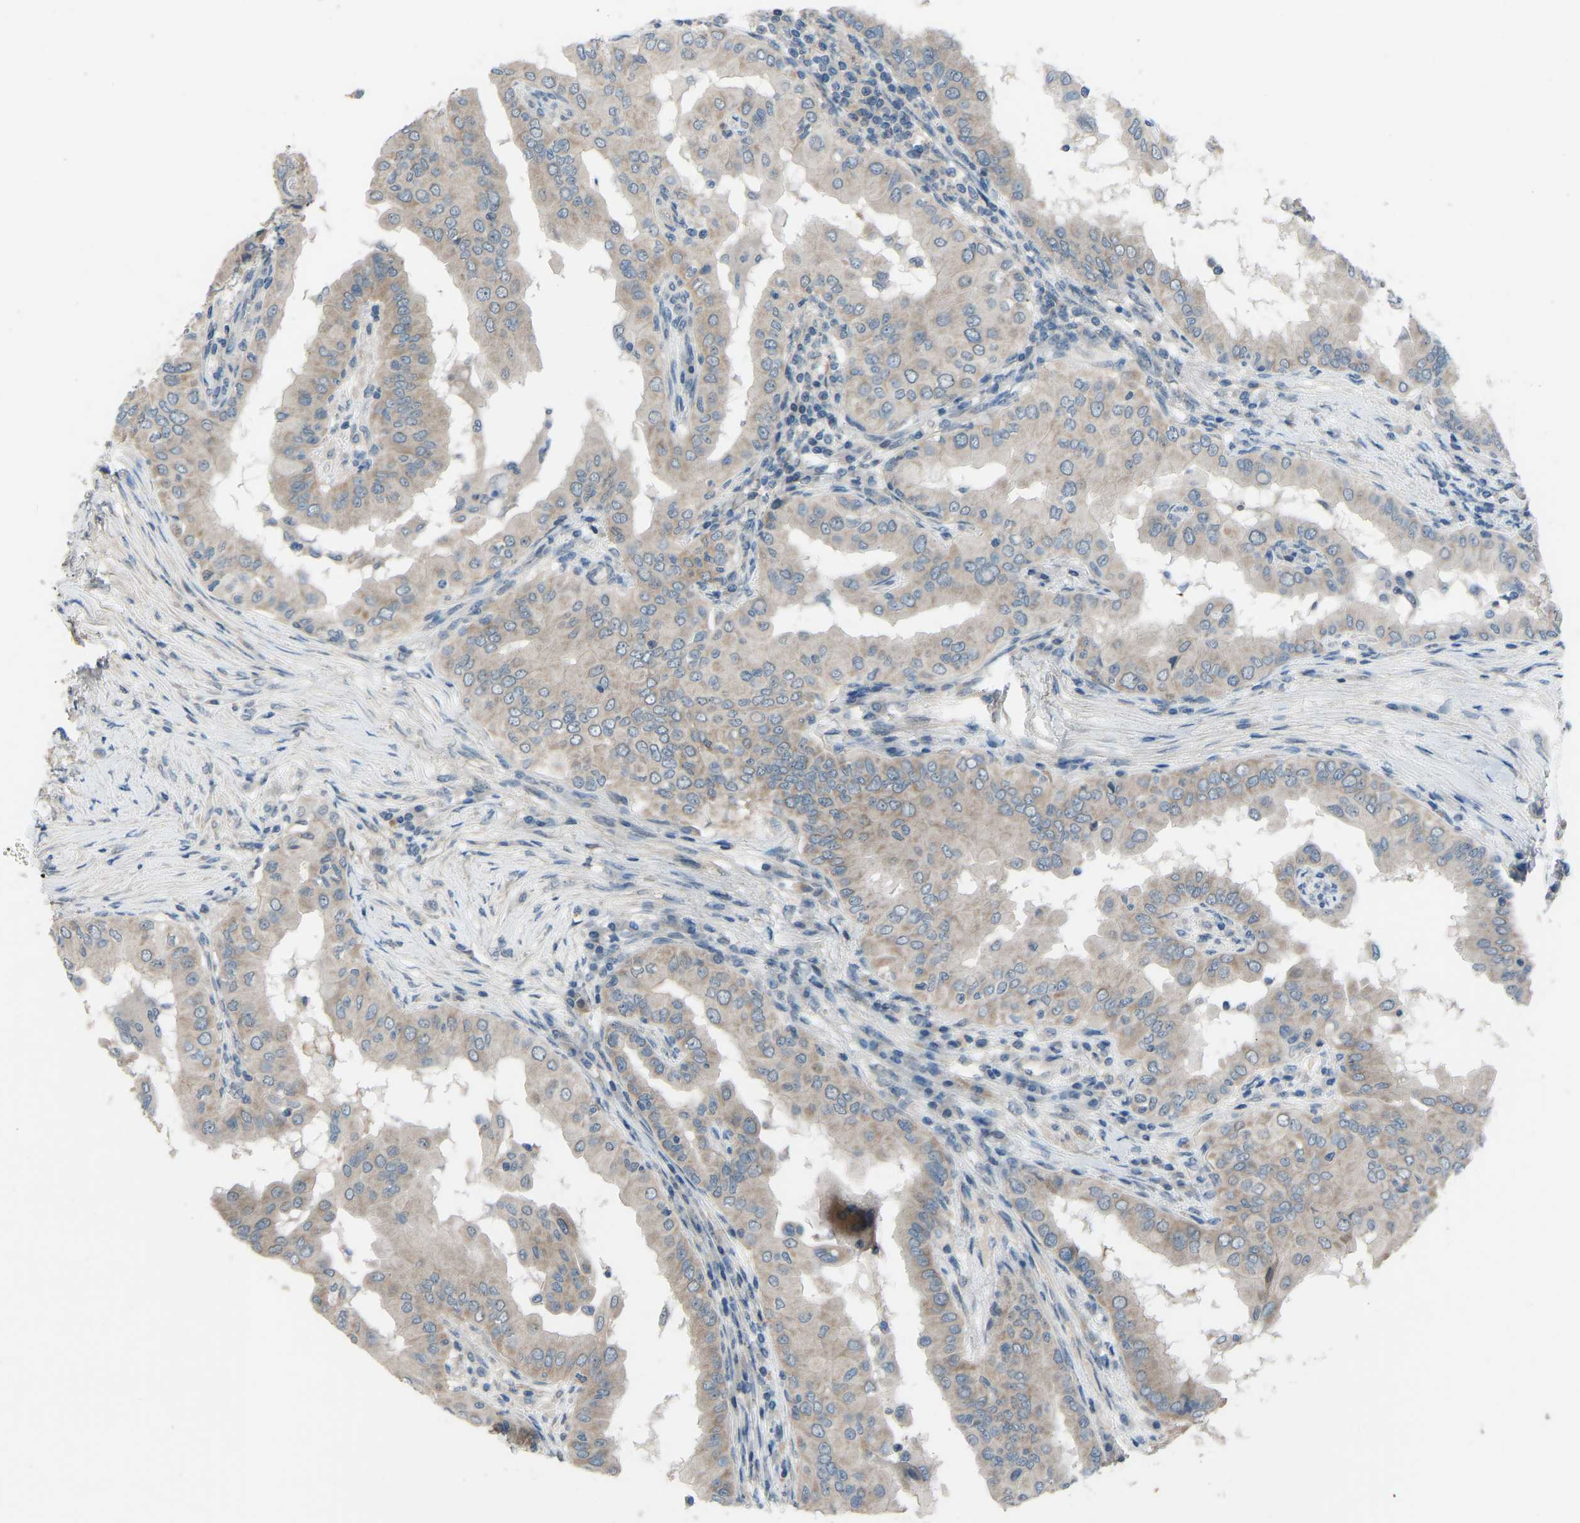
{"staining": {"intensity": "weak", "quantity": ">75%", "location": "cytoplasmic/membranous"}, "tissue": "thyroid cancer", "cell_type": "Tumor cells", "image_type": "cancer", "snomed": [{"axis": "morphology", "description": "Papillary adenocarcinoma, NOS"}, {"axis": "topography", "description": "Thyroid gland"}], "caption": "Weak cytoplasmic/membranous protein staining is seen in approximately >75% of tumor cells in papillary adenocarcinoma (thyroid). The protein is shown in brown color, while the nuclei are stained blue.", "gene": "CDK2AP1", "patient": {"sex": "male", "age": 33}}